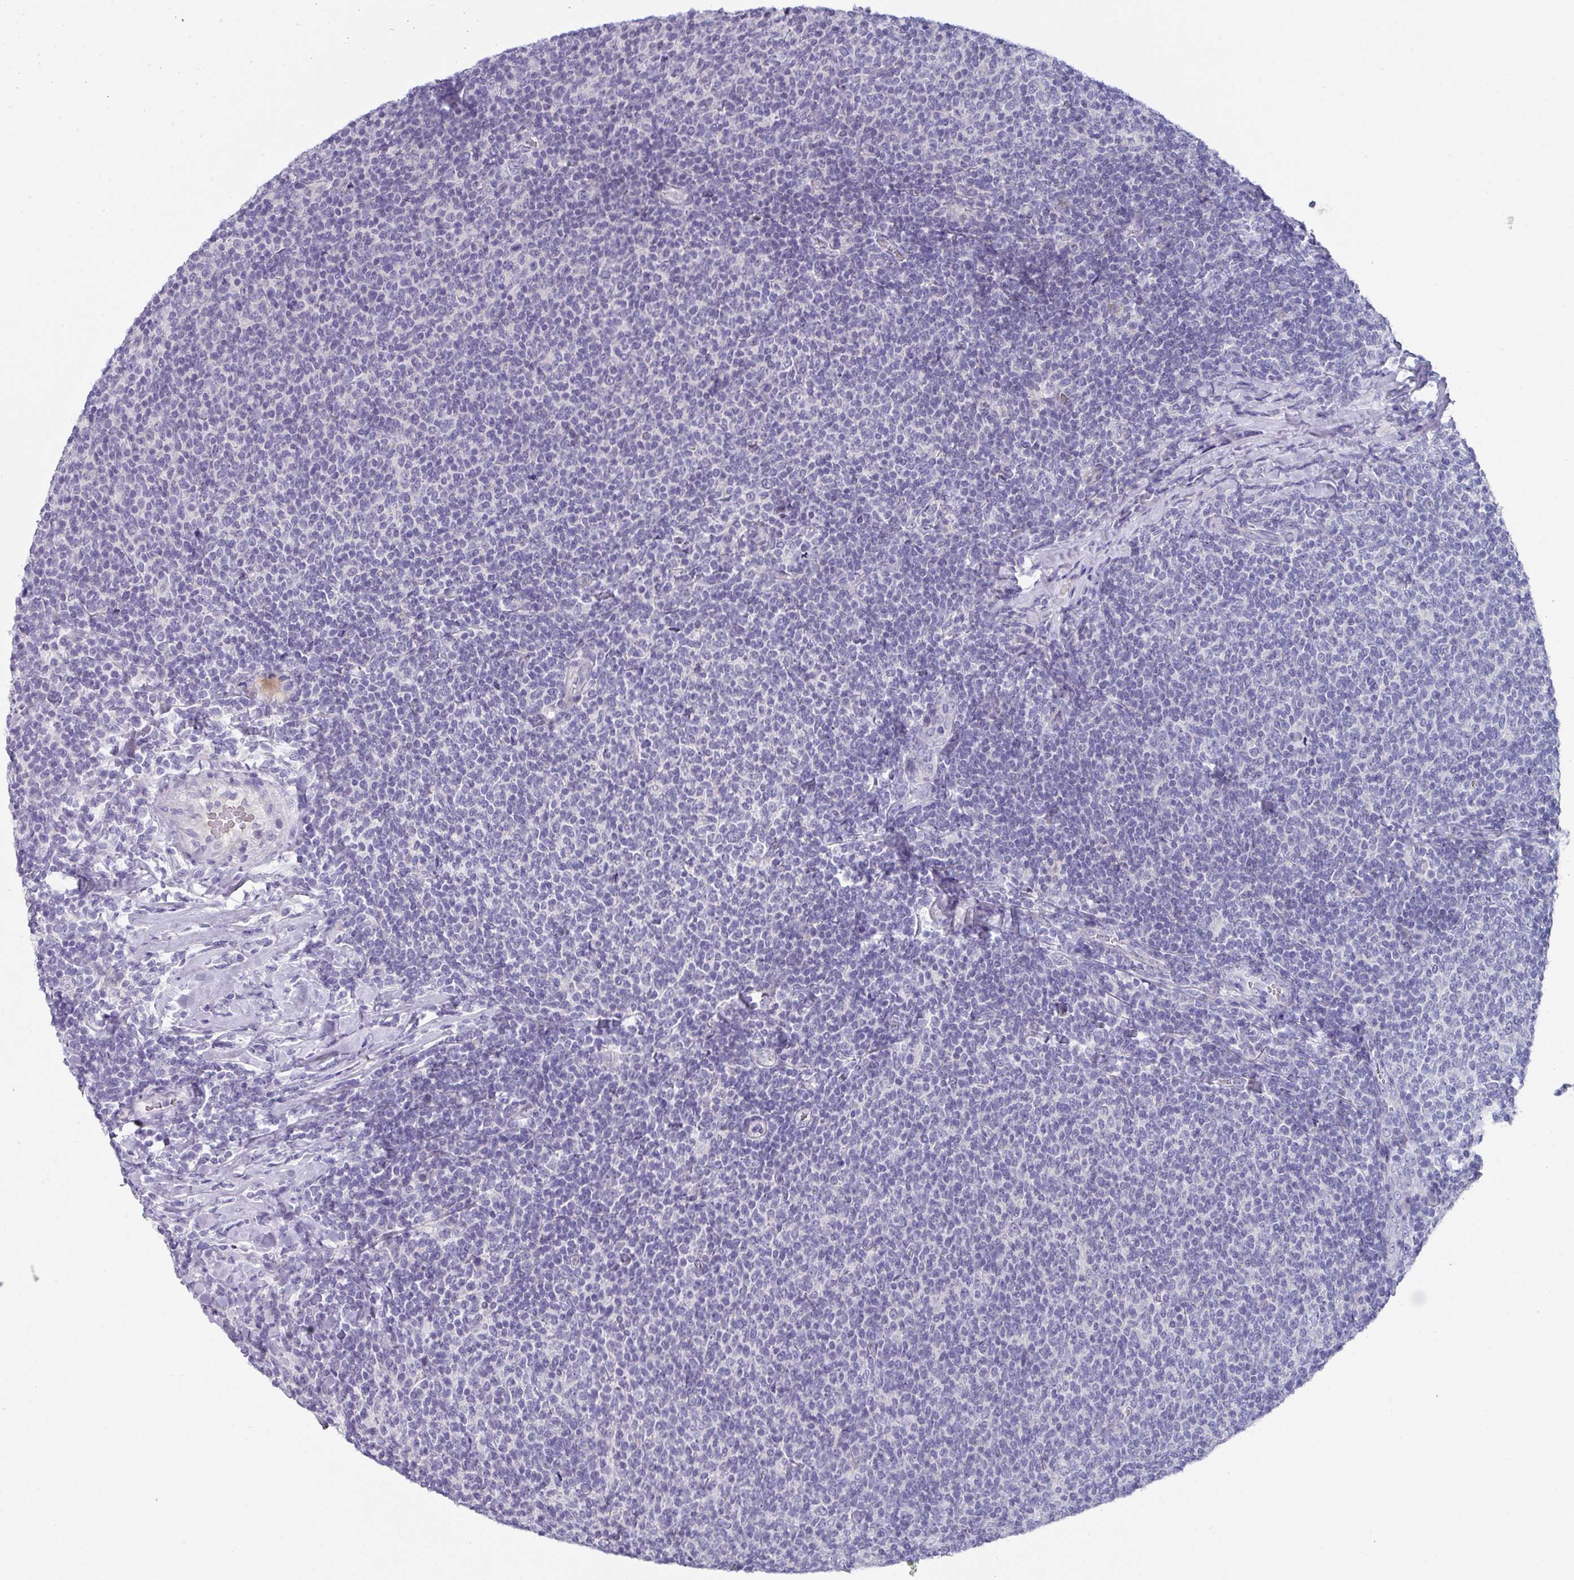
{"staining": {"intensity": "negative", "quantity": "none", "location": "none"}, "tissue": "lymphoma", "cell_type": "Tumor cells", "image_type": "cancer", "snomed": [{"axis": "morphology", "description": "Malignant lymphoma, non-Hodgkin's type, Low grade"}, {"axis": "topography", "description": "Lymph node"}], "caption": "IHC of lymphoma exhibits no staining in tumor cells.", "gene": "DEFB115", "patient": {"sex": "male", "age": 52}}